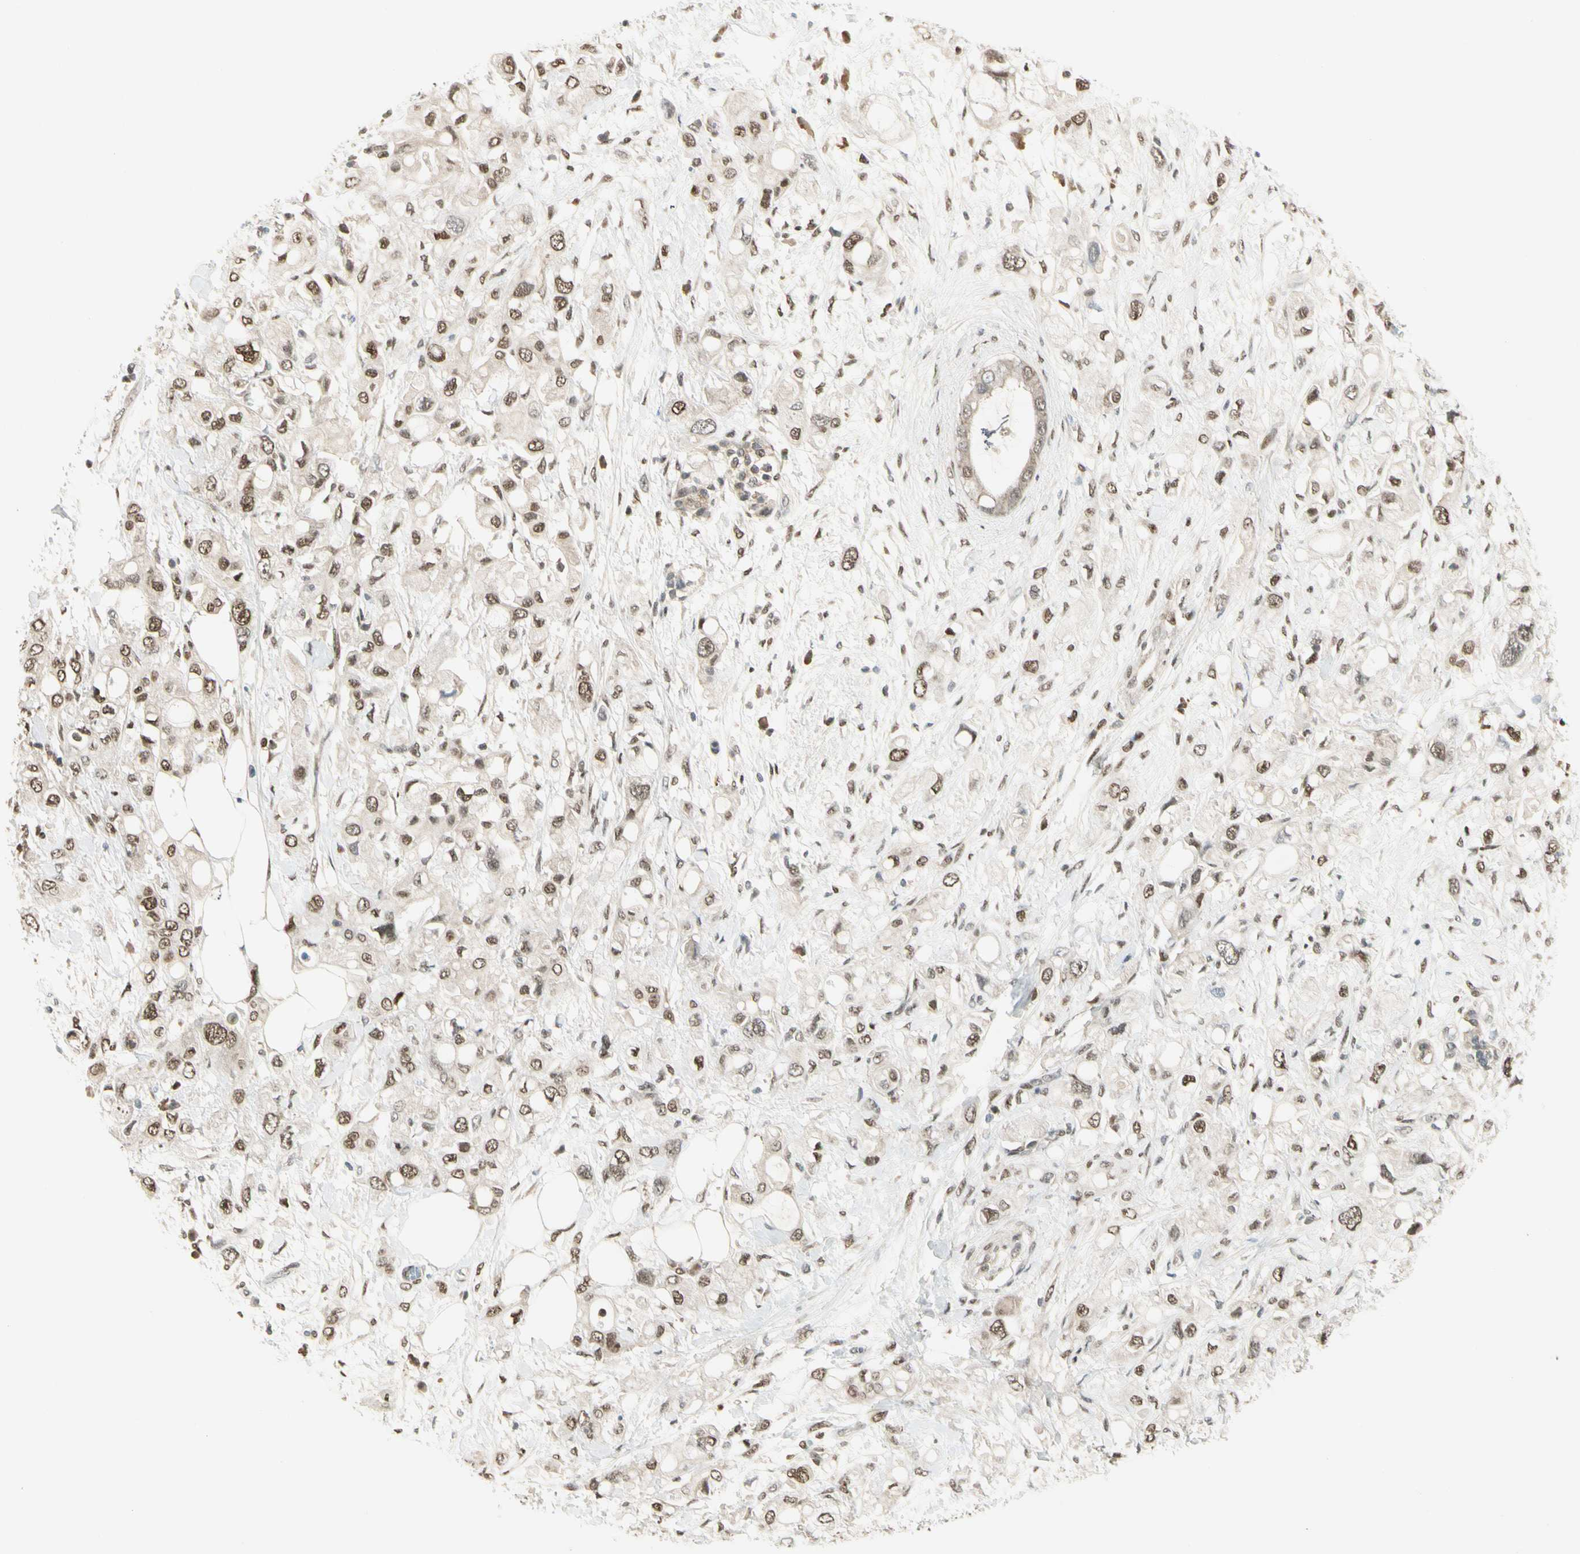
{"staining": {"intensity": "moderate", "quantity": ">75%", "location": "nuclear"}, "tissue": "pancreatic cancer", "cell_type": "Tumor cells", "image_type": "cancer", "snomed": [{"axis": "morphology", "description": "Adenocarcinoma, NOS"}, {"axis": "topography", "description": "Pancreas"}], "caption": "Immunohistochemistry (IHC) image of pancreatic cancer (adenocarcinoma) stained for a protein (brown), which demonstrates medium levels of moderate nuclear expression in about >75% of tumor cells.", "gene": "GTF3A", "patient": {"sex": "female", "age": 56}}